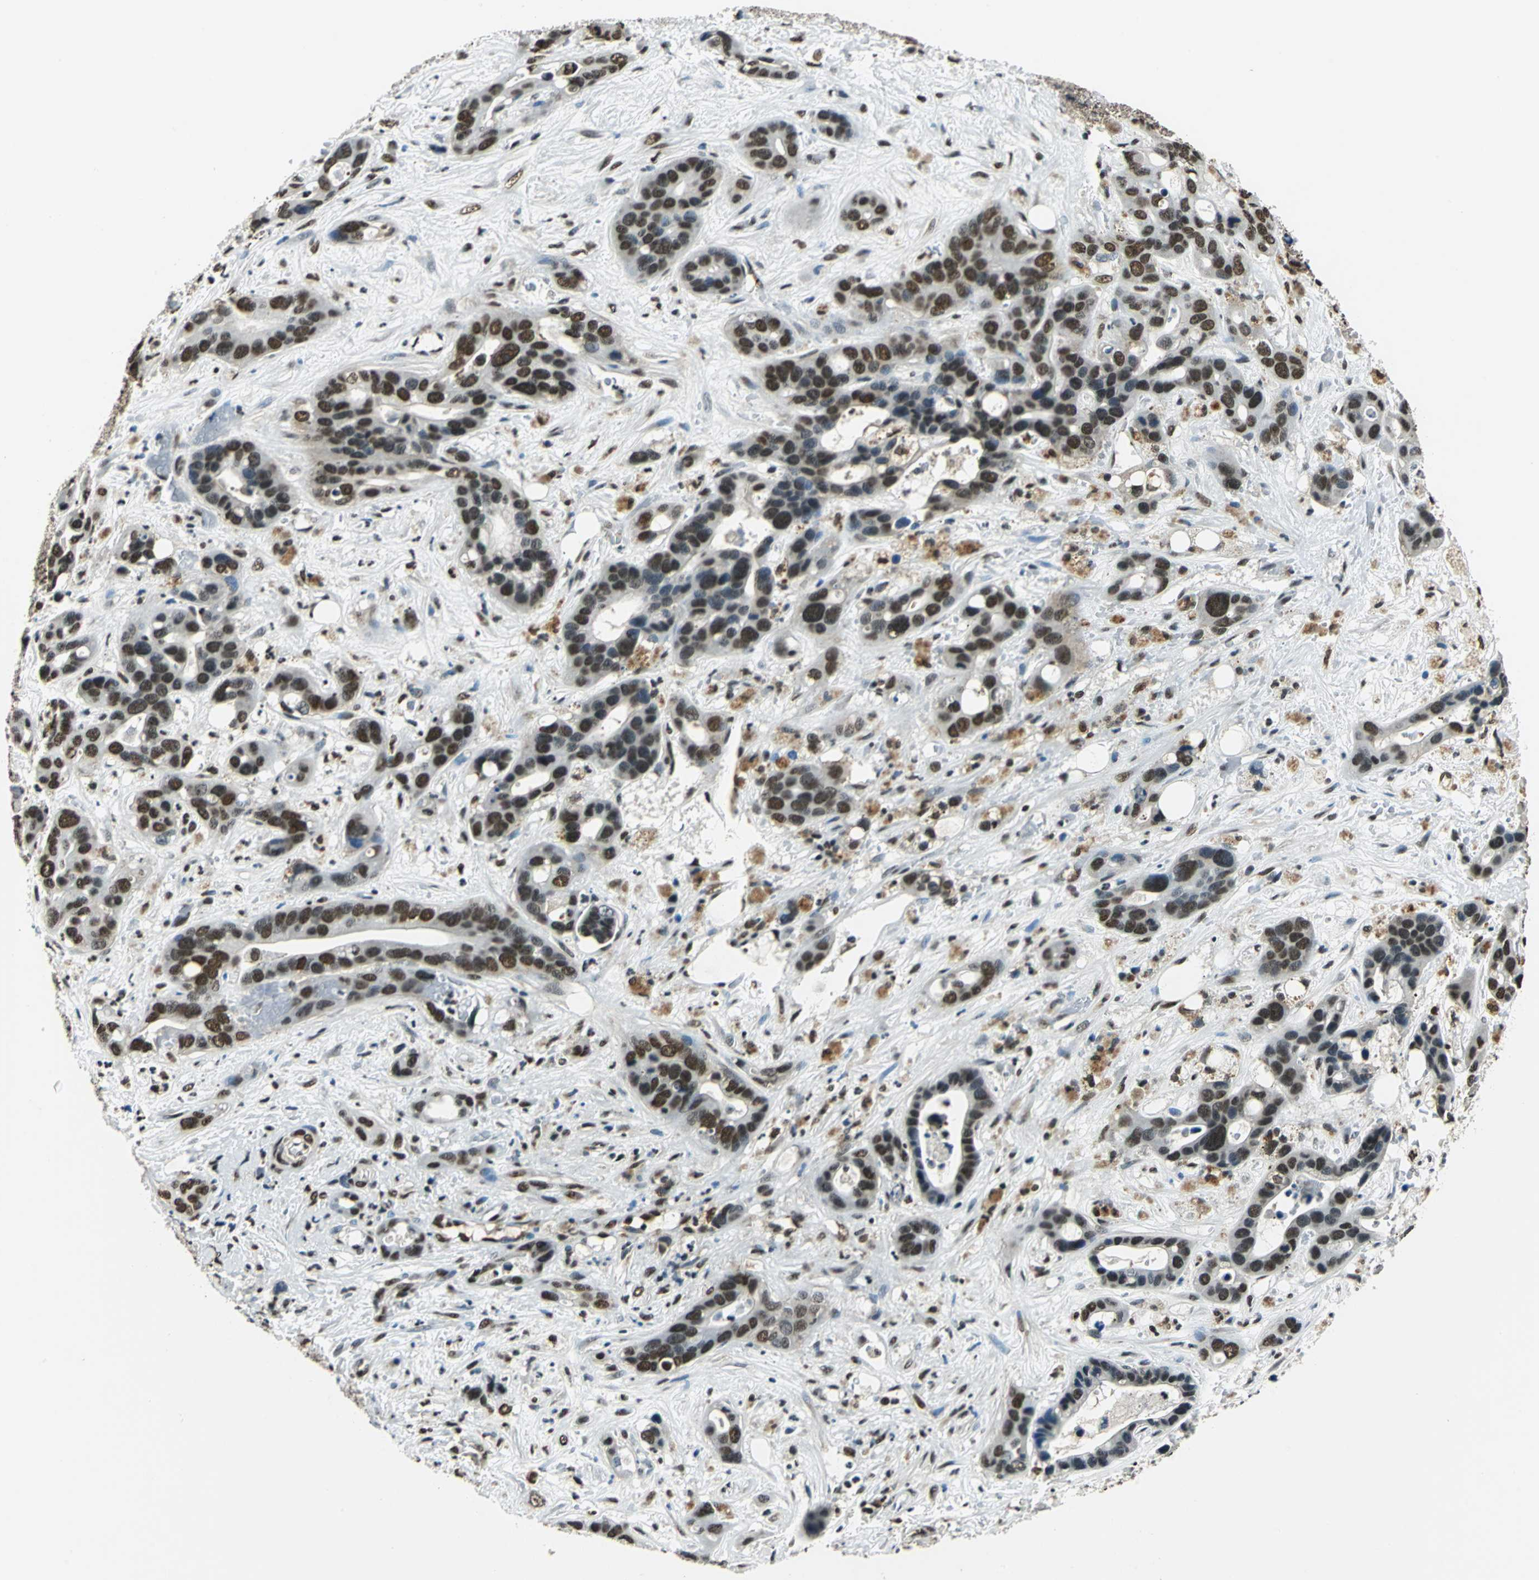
{"staining": {"intensity": "strong", "quantity": ">75%", "location": "nuclear"}, "tissue": "liver cancer", "cell_type": "Tumor cells", "image_type": "cancer", "snomed": [{"axis": "morphology", "description": "Cholangiocarcinoma"}, {"axis": "topography", "description": "Liver"}], "caption": "Liver cancer was stained to show a protein in brown. There is high levels of strong nuclear expression in about >75% of tumor cells.", "gene": "RBM14", "patient": {"sex": "female", "age": 65}}